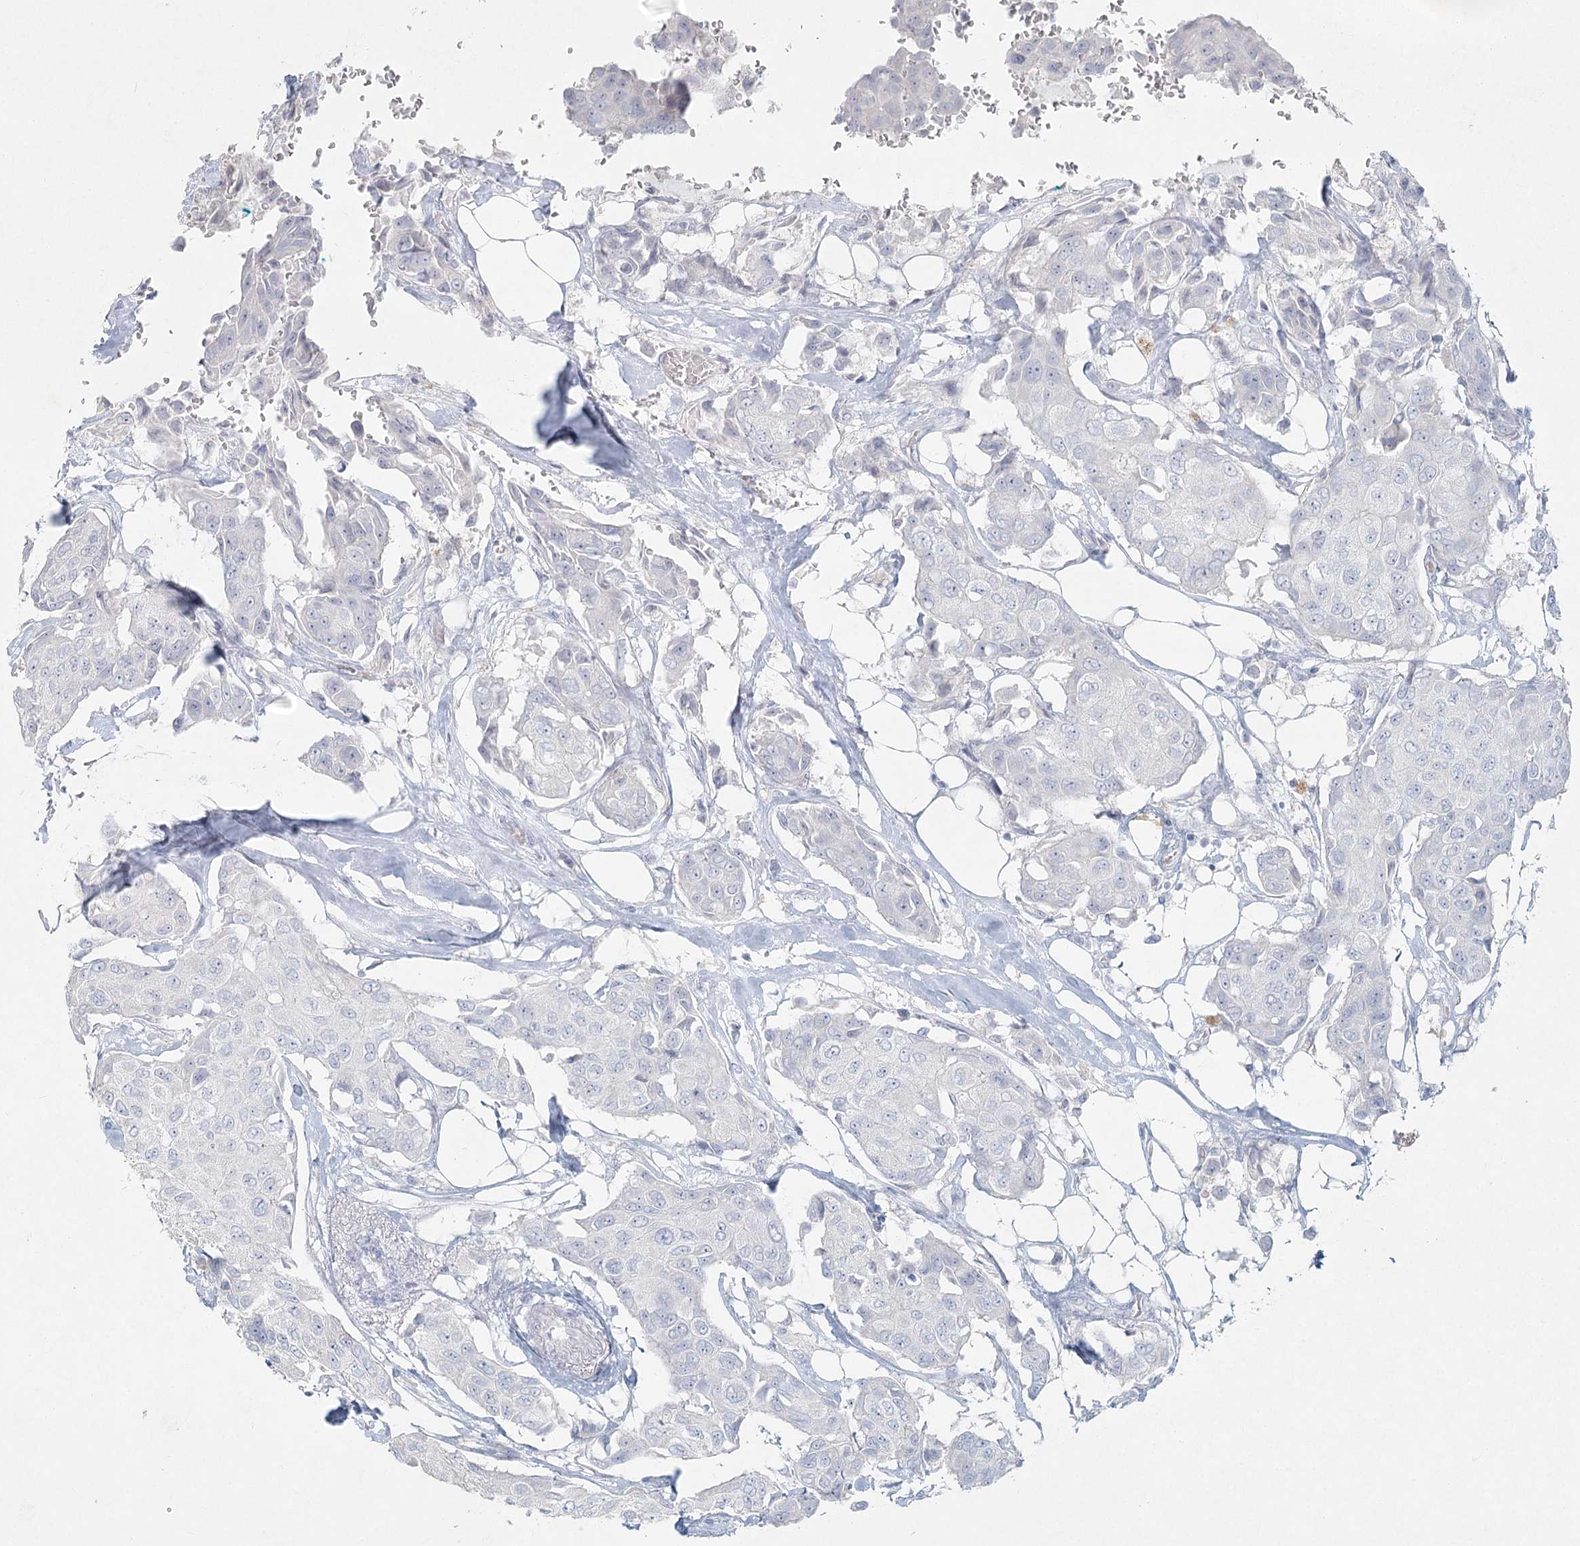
{"staining": {"intensity": "negative", "quantity": "none", "location": "none"}, "tissue": "breast cancer", "cell_type": "Tumor cells", "image_type": "cancer", "snomed": [{"axis": "morphology", "description": "Duct carcinoma"}, {"axis": "topography", "description": "Breast"}], "caption": "Immunohistochemistry micrograph of breast cancer stained for a protein (brown), which reveals no expression in tumor cells.", "gene": "LRP2BP", "patient": {"sex": "female", "age": 80}}